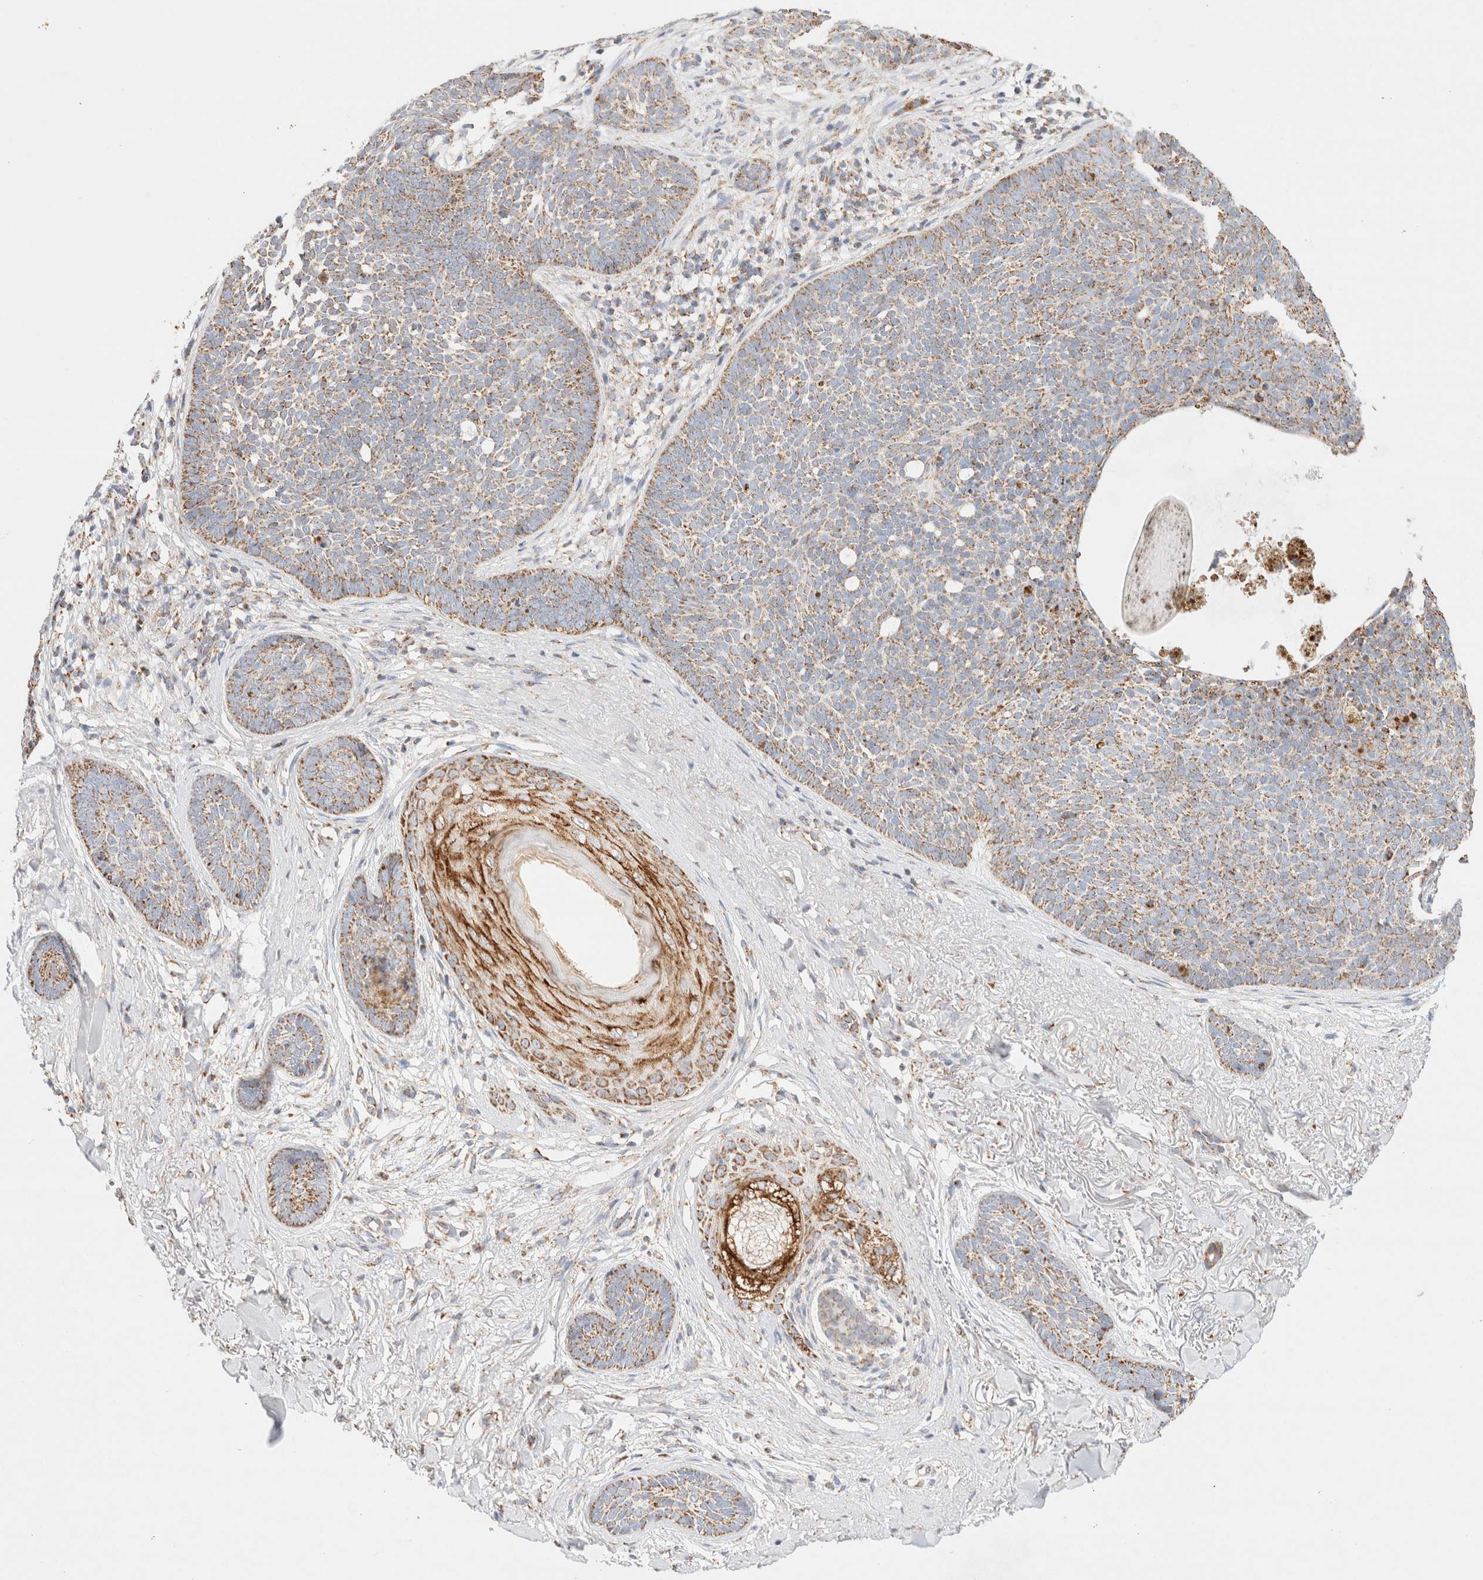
{"staining": {"intensity": "weak", "quantity": ">75%", "location": "cytoplasmic/membranous"}, "tissue": "skin cancer", "cell_type": "Tumor cells", "image_type": "cancer", "snomed": [{"axis": "morphology", "description": "Basal cell carcinoma"}, {"axis": "topography", "description": "Skin"}], "caption": "Human skin basal cell carcinoma stained with a protein marker shows weak staining in tumor cells.", "gene": "PHB2", "patient": {"sex": "female", "age": 70}}